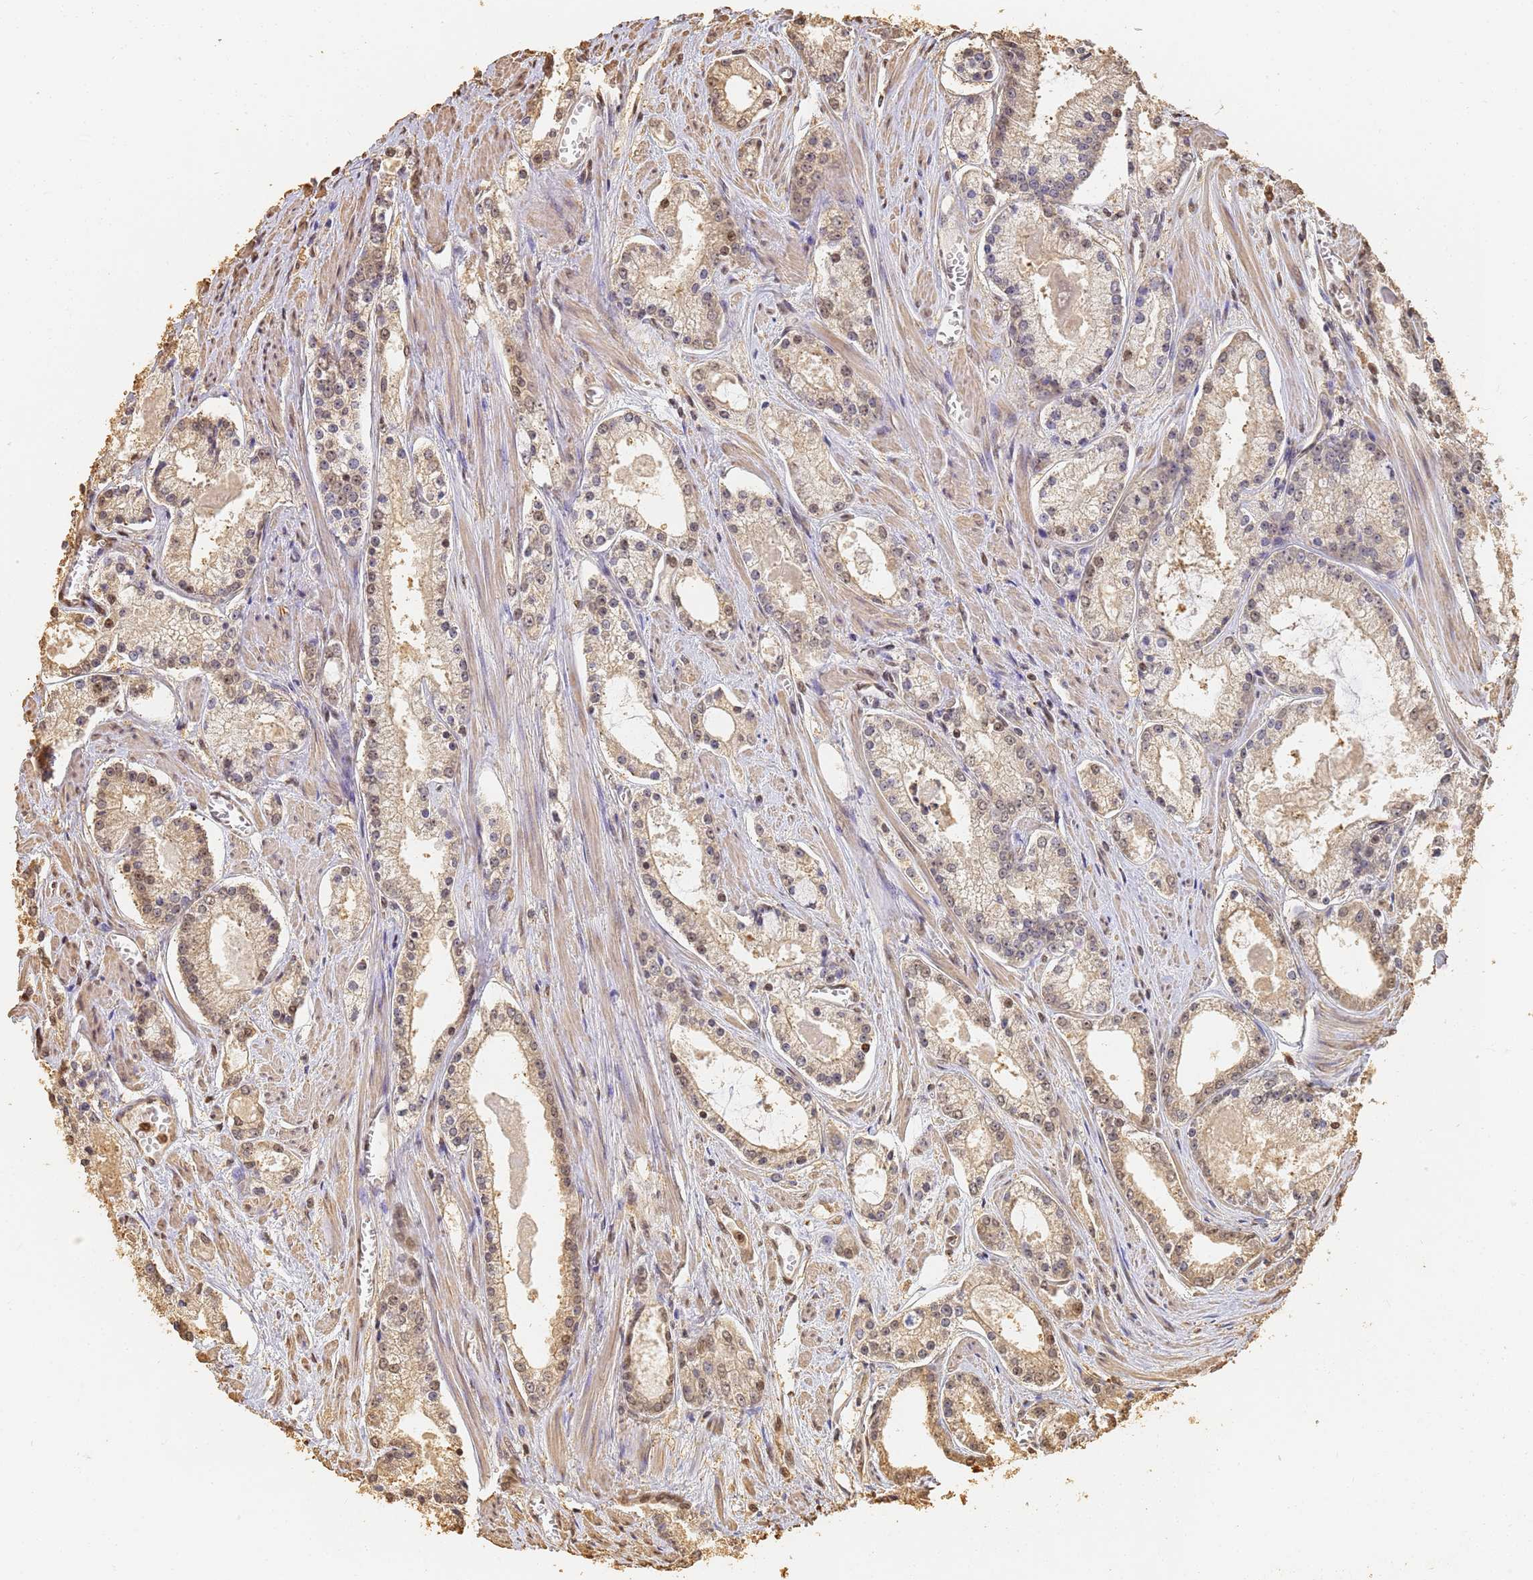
{"staining": {"intensity": "weak", "quantity": "<25%", "location": "cytoplasmic/membranous,nuclear"}, "tissue": "prostate cancer", "cell_type": "Tumor cells", "image_type": "cancer", "snomed": [{"axis": "morphology", "description": "Adenocarcinoma, Low grade"}, {"axis": "topography", "description": "Prostate"}], "caption": "This photomicrograph is of prostate cancer (adenocarcinoma (low-grade)) stained with immunohistochemistry to label a protein in brown with the nuclei are counter-stained blue. There is no expression in tumor cells. (DAB (3,3'-diaminobenzidine) IHC visualized using brightfield microscopy, high magnification).", "gene": "JAK2", "patient": {"sex": "male", "age": 54}}